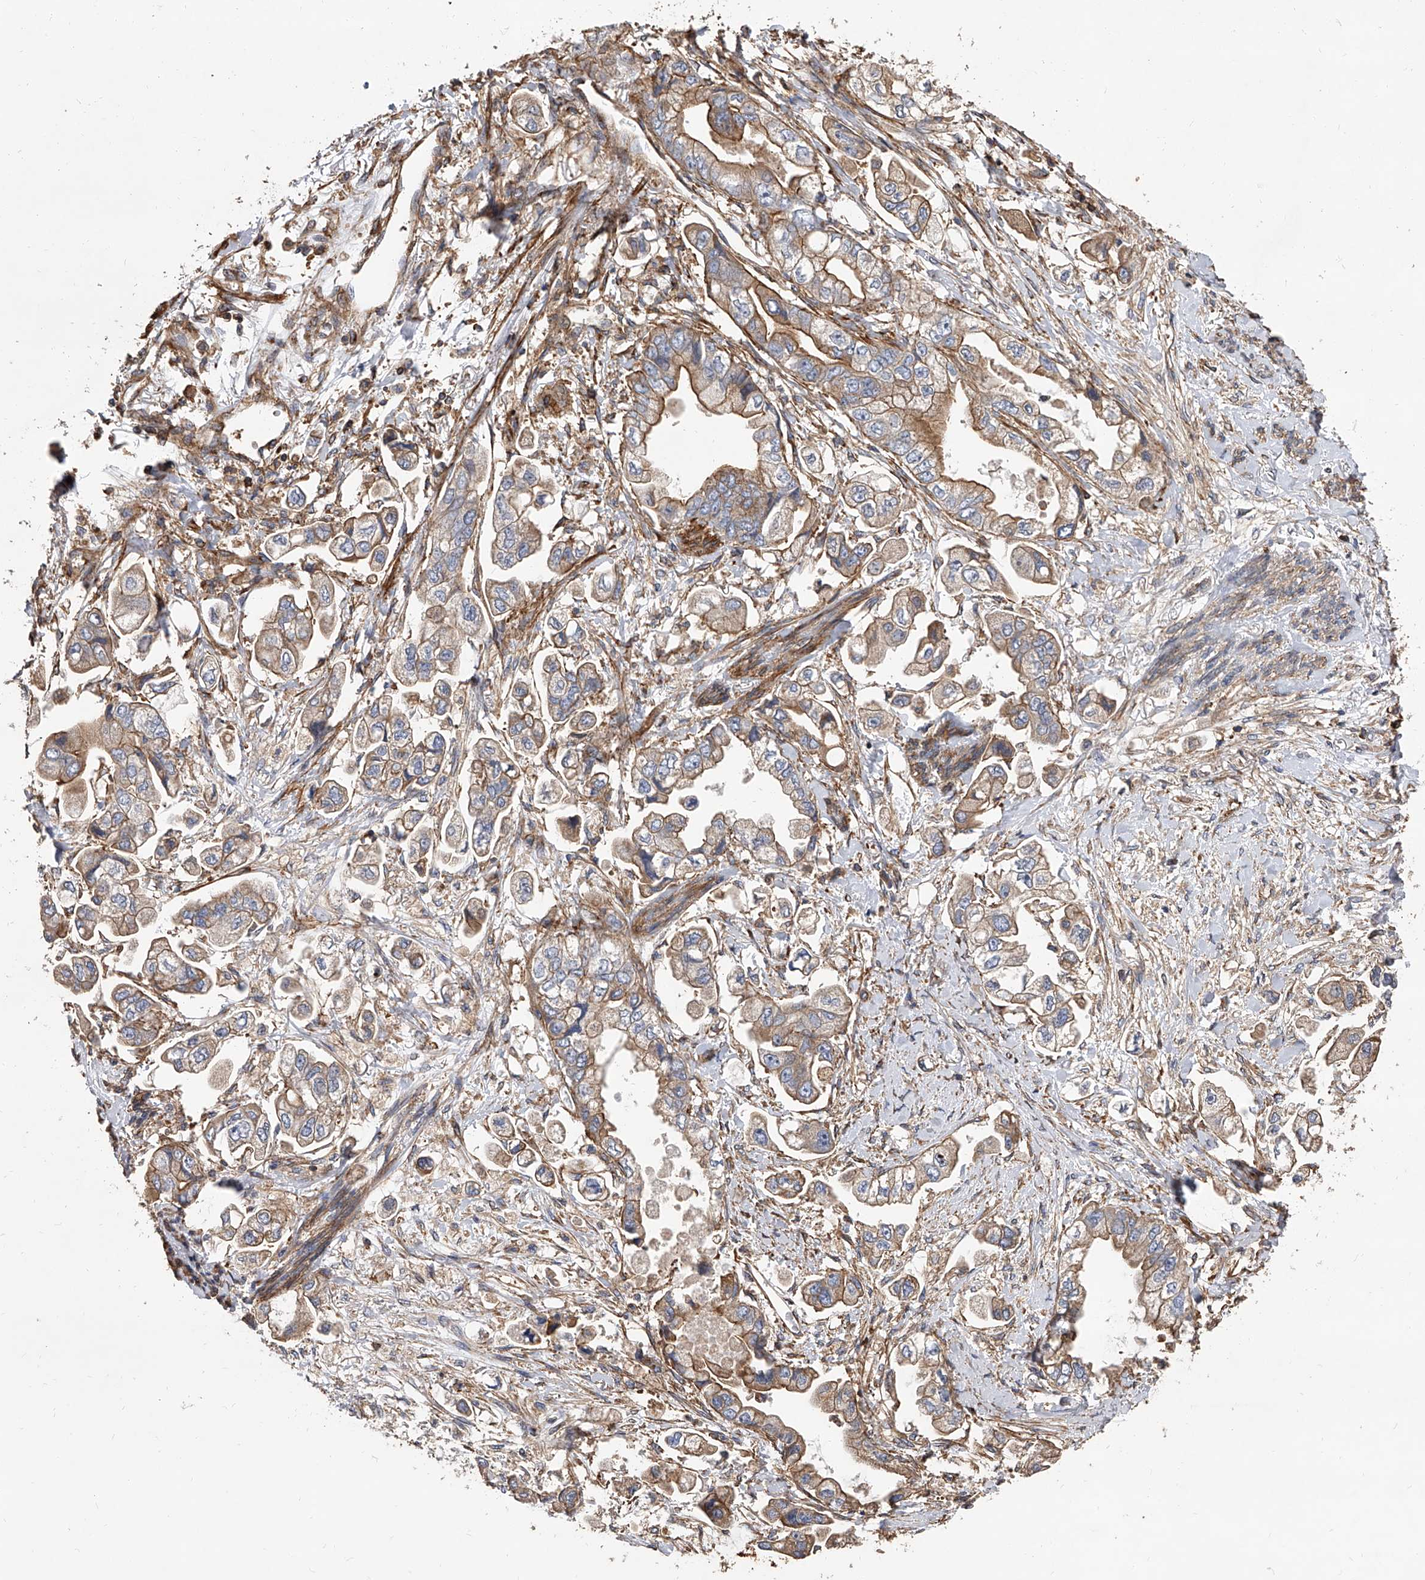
{"staining": {"intensity": "moderate", "quantity": "25%-75%", "location": "cytoplasmic/membranous"}, "tissue": "stomach cancer", "cell_type": "Tumor cells", "image_type": "cancer", "snomed": [{"axis": "morphology", "description": "Adenocarcinoma, NOS"}, {"axis": "topography", "description": "Stomach"}], "caption": "Moderate cytoplasmic/membranous positivity for a protein is appreciated in approximately 25%-75% of tumor cells of stomach cancer (adenocarcinoma) using immunohistochemistry (IHC).", "gene": "PISD", "patient": {"sex": "male", "age": 62}}